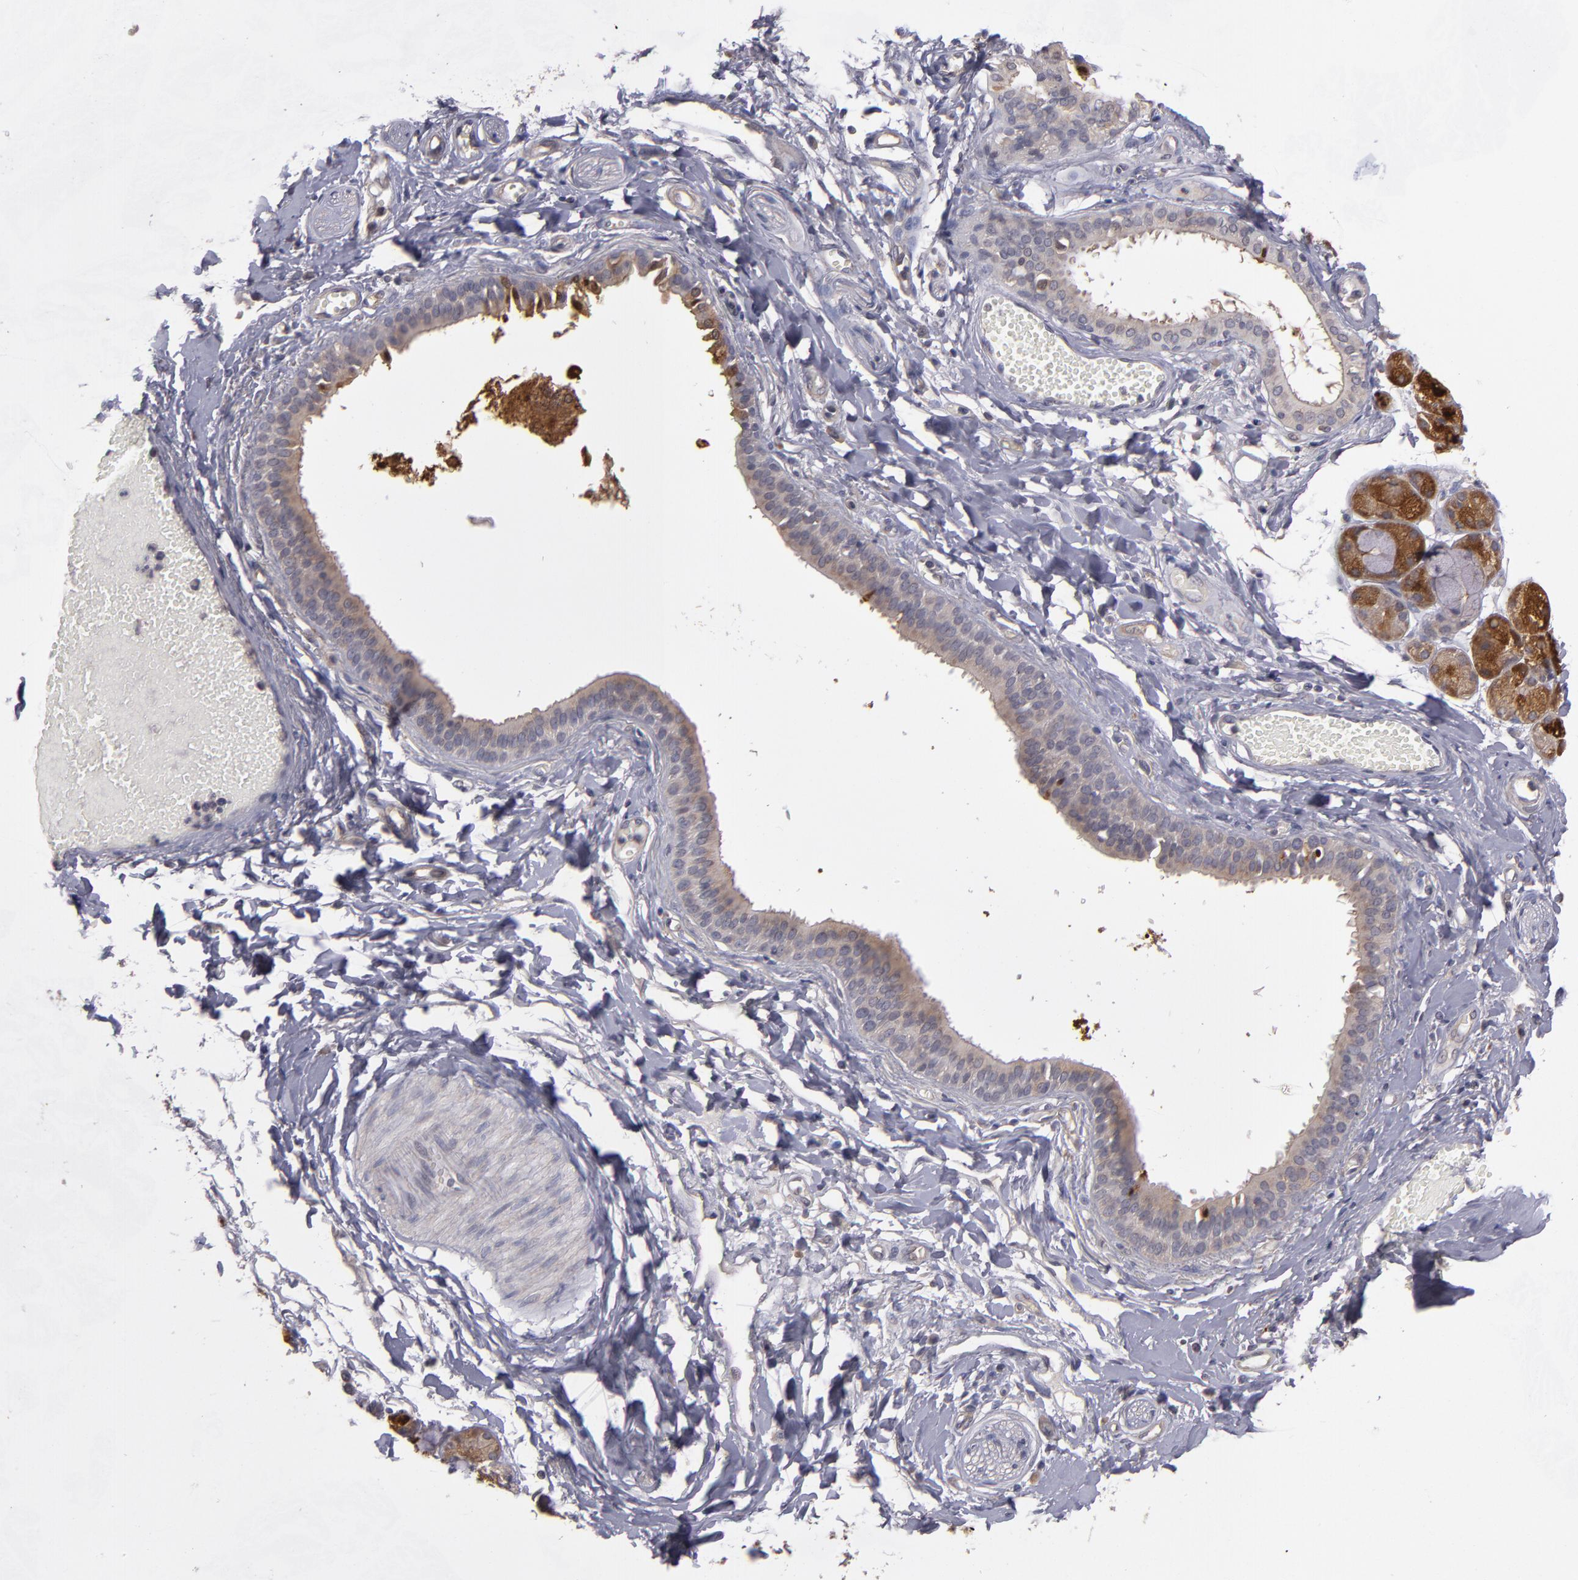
{"staining": {"intensity": "strong", "quantity": "25%-75%", "location": "cytoplasmic/membranous"}, "tissue": "salivary gland", "cell_type": "Glandular cells", "image_type": "normal", "snomed": [{"axis": "morphology", "description": "Normal tissue, NOS"}, {"axis": "topography", "description": "Skeletal muscle"}, {"axis": "topography", "description": "Oral tissue"}, {"axis": "topography", "description": "Salivary gland"}, {"axis": "topography", "description": "Peripheral nerve tissue"}], "caption": "A brown stain shows strong cytoplasmic/membranous positivity of a protein in glandular cells of benign salivary gland. (IHC, brightfield microscopy, high magnification).", "gene": "CTSO", "patient": {"sex": "male", "age": 54}}